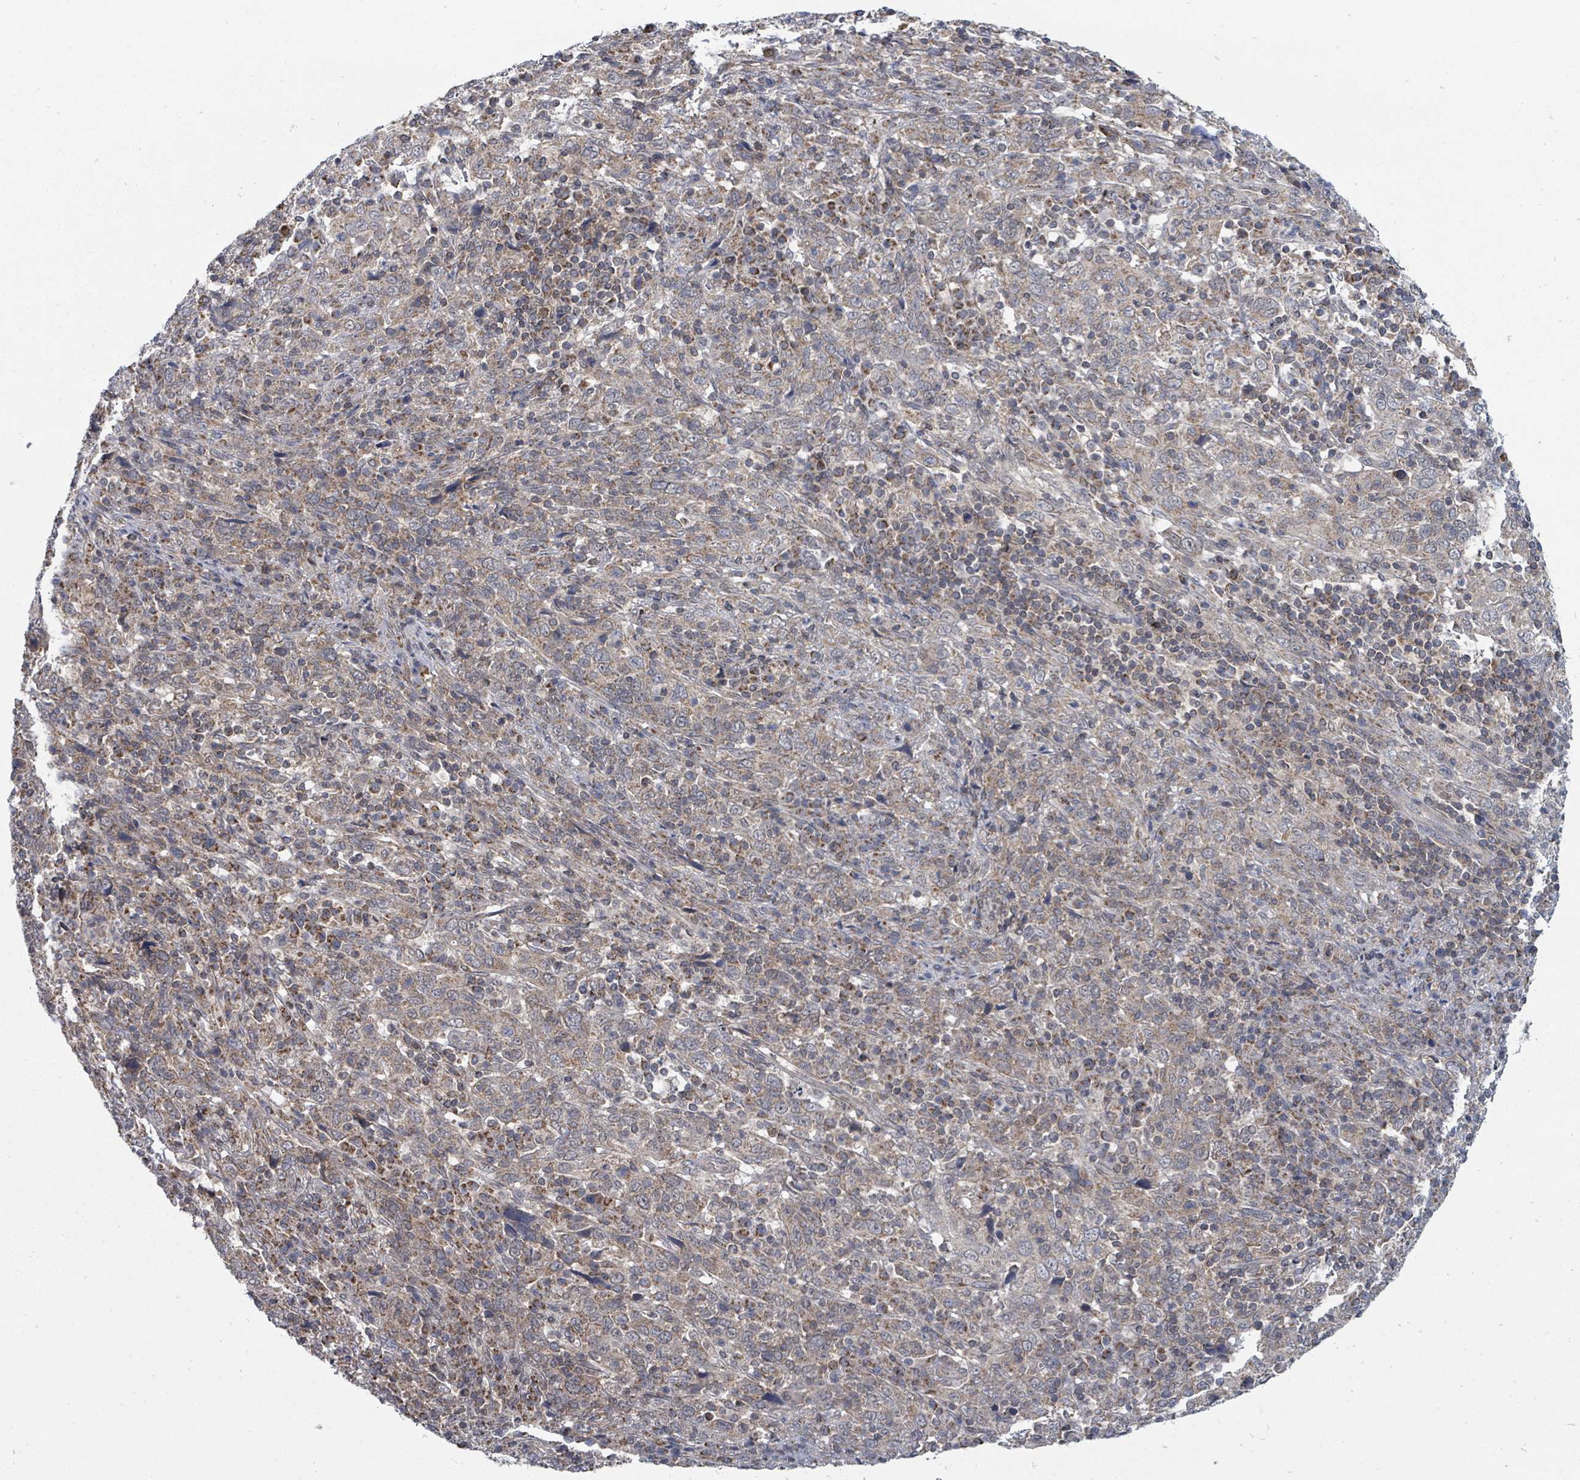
{"staining": {"intensity": "weak", "quantity": ">75%", "location": "cytoplasmic/membranous"}, "tissue": "cervical cancer", "cell_type": "Tumor cells", "image_type": "cancer", "snomed": [{"axis": "morphology", "description": "Squamous cell carcinoma, NOS"}, {"axis": "topography", "description": "Cervix"}], "caption": "Weak cytoplasmic/membranous protein expression is seen in about >75% of tumor cells in cervical cancer. (brown staining indicates protein expression, while blue staining denotes nuclei).", "gene": "MAGOHB", "patient": {"sex": "female", "age": 46}}